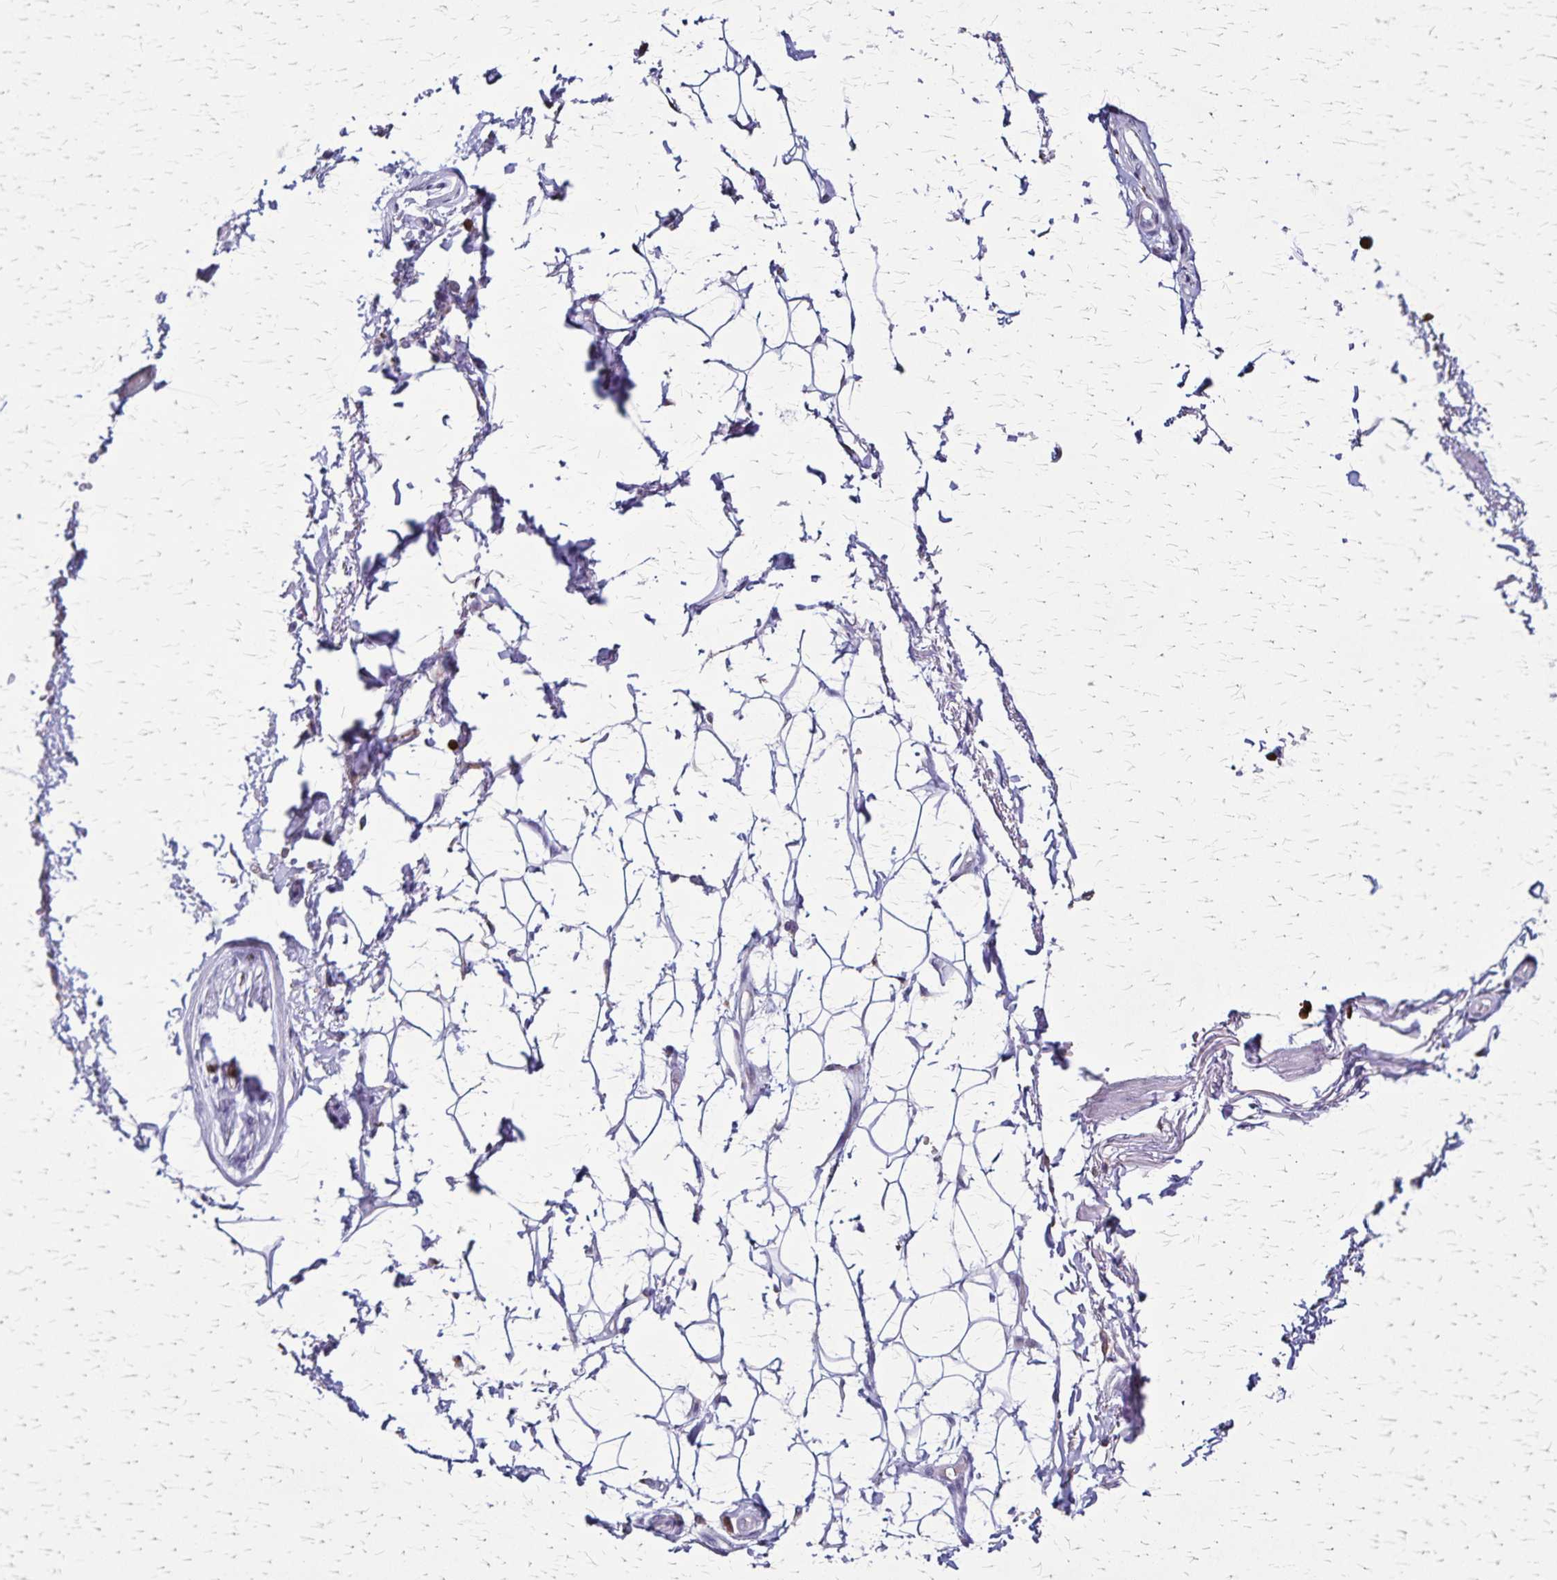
{"staining": {"intensity": "negative", "quantity": "none", "location": "none"}, "tissue": "adipose tissue", "cell_type": "Adipocytes", "image_type": "normal", "snomed": [{"axis": "morphology", "description": "Normal tissue, NOS"}, {"axis": "topography", "description": "Anal"}, {"axis": "topography", "description": "Peripheral nerve tissue"}], "caption": "Adipocytes are negative for brown protein staining in normal adipose tissue. Brightfield microscopy of immunohistochemistry stained with DAB (brown) and hematoxylin (blue), captured at high magnification.", "gene": "ULBP3", "patient": {"sex": "male", "age": 51}}